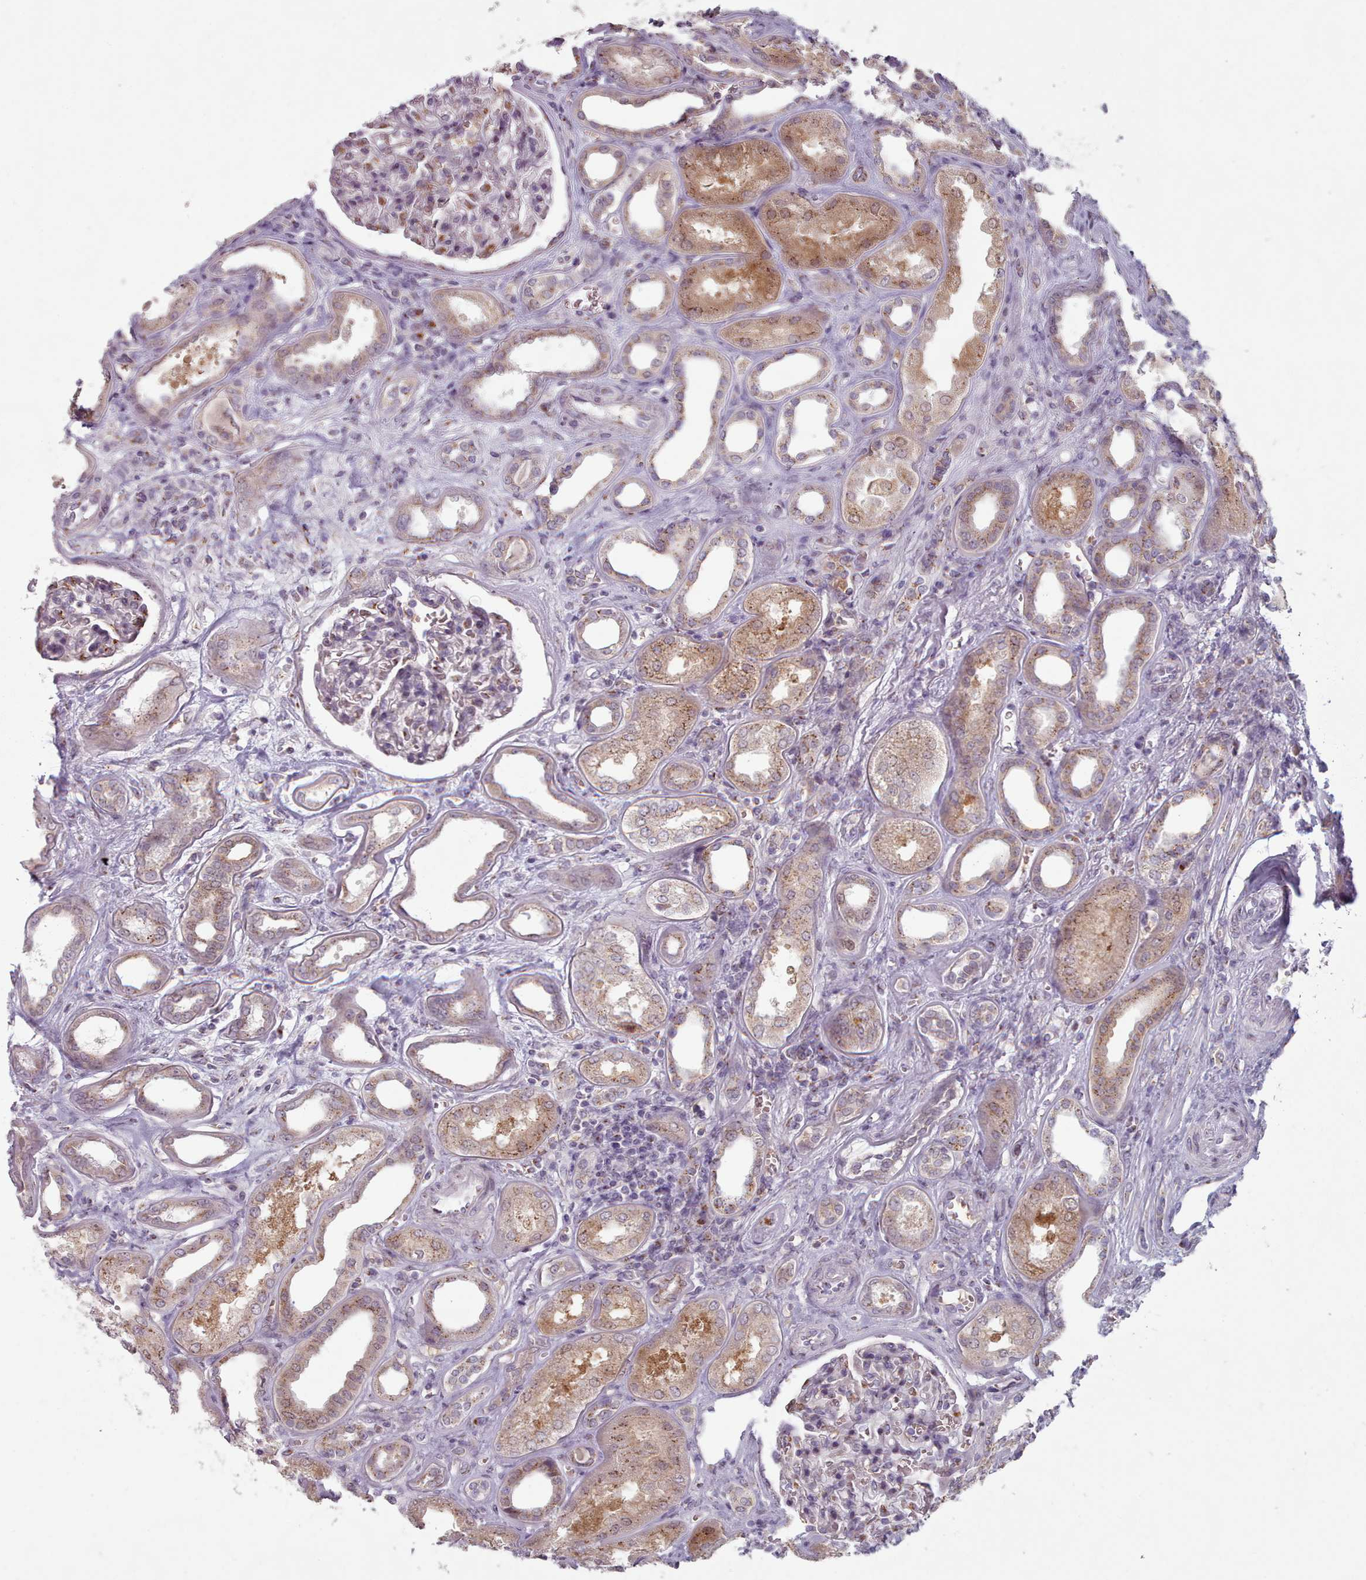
{"staining": {"intensity": "weak", "quantity": "<25%", "location": "cytoplasmic/membranous"}, "tissue": "kidney", "cell_type": "Cells in glomeruli", "image_type": "normal", "snomed": [{"axis": "morphology", "description": "Normal tissue, NOS"}, {"axis": "morphology", "description": "Adenocarcinoma, NOS"}, {"axis": "topography", "description": "Kidney"}], "caption": "DAB immunohistochemical staining of benign human kidney exhibits no significant expression in cells in glomeruli. Brightfield microscopy of immunohistochemistry stained with DAB (brown) and hematoxylin (blue), captured at high magnification.", "gene": "MAN1B1", "patient": {"sex": "female", "age": 68}}